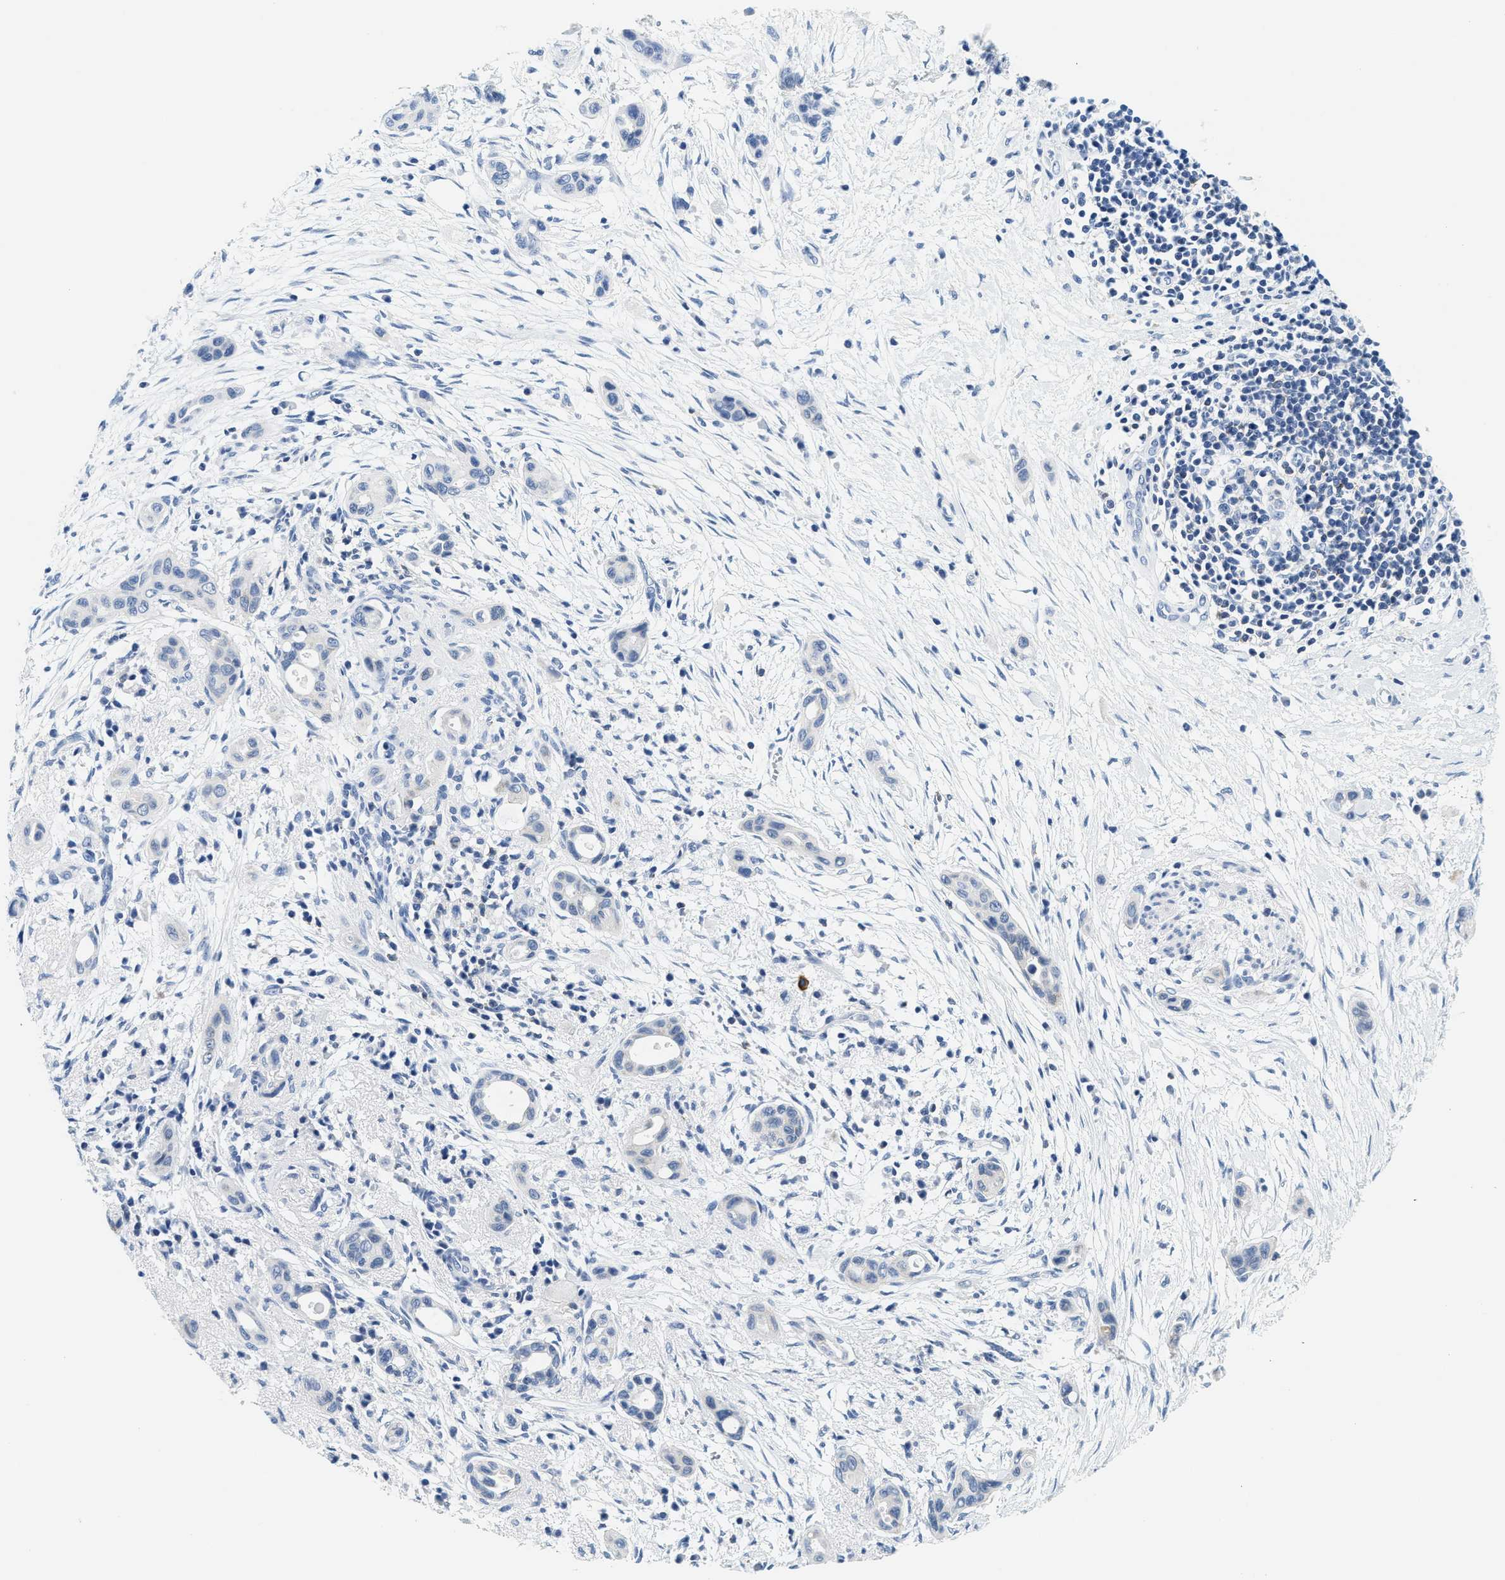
{"staining": {"intensity": "weak", "quantity": ">75%", "location": "cytoplasmic/membranous"}, "tissue": "pancreatic cancer", "cell_type": "Tumor cells", "image_type": "cancer", "snomed": [{"axis": "morphology", "description": "Adenocarcinoma, NOS"}, {"axis": "topography", "description": "Pancreas"}], "caption": "Tumor cells show low levels of weak cytoplasmic/membranous expression in about >75% of cells in adenocarcinoma (pancreatic). The staining is performed using DAB (3,3'-diaminobenzidine) brown chromogen to label protein expression. The nuclei are counter-stained blue using hematoxylin.", "gene": "SAMD9", "patient": {"sex": "male", "age": 59}}